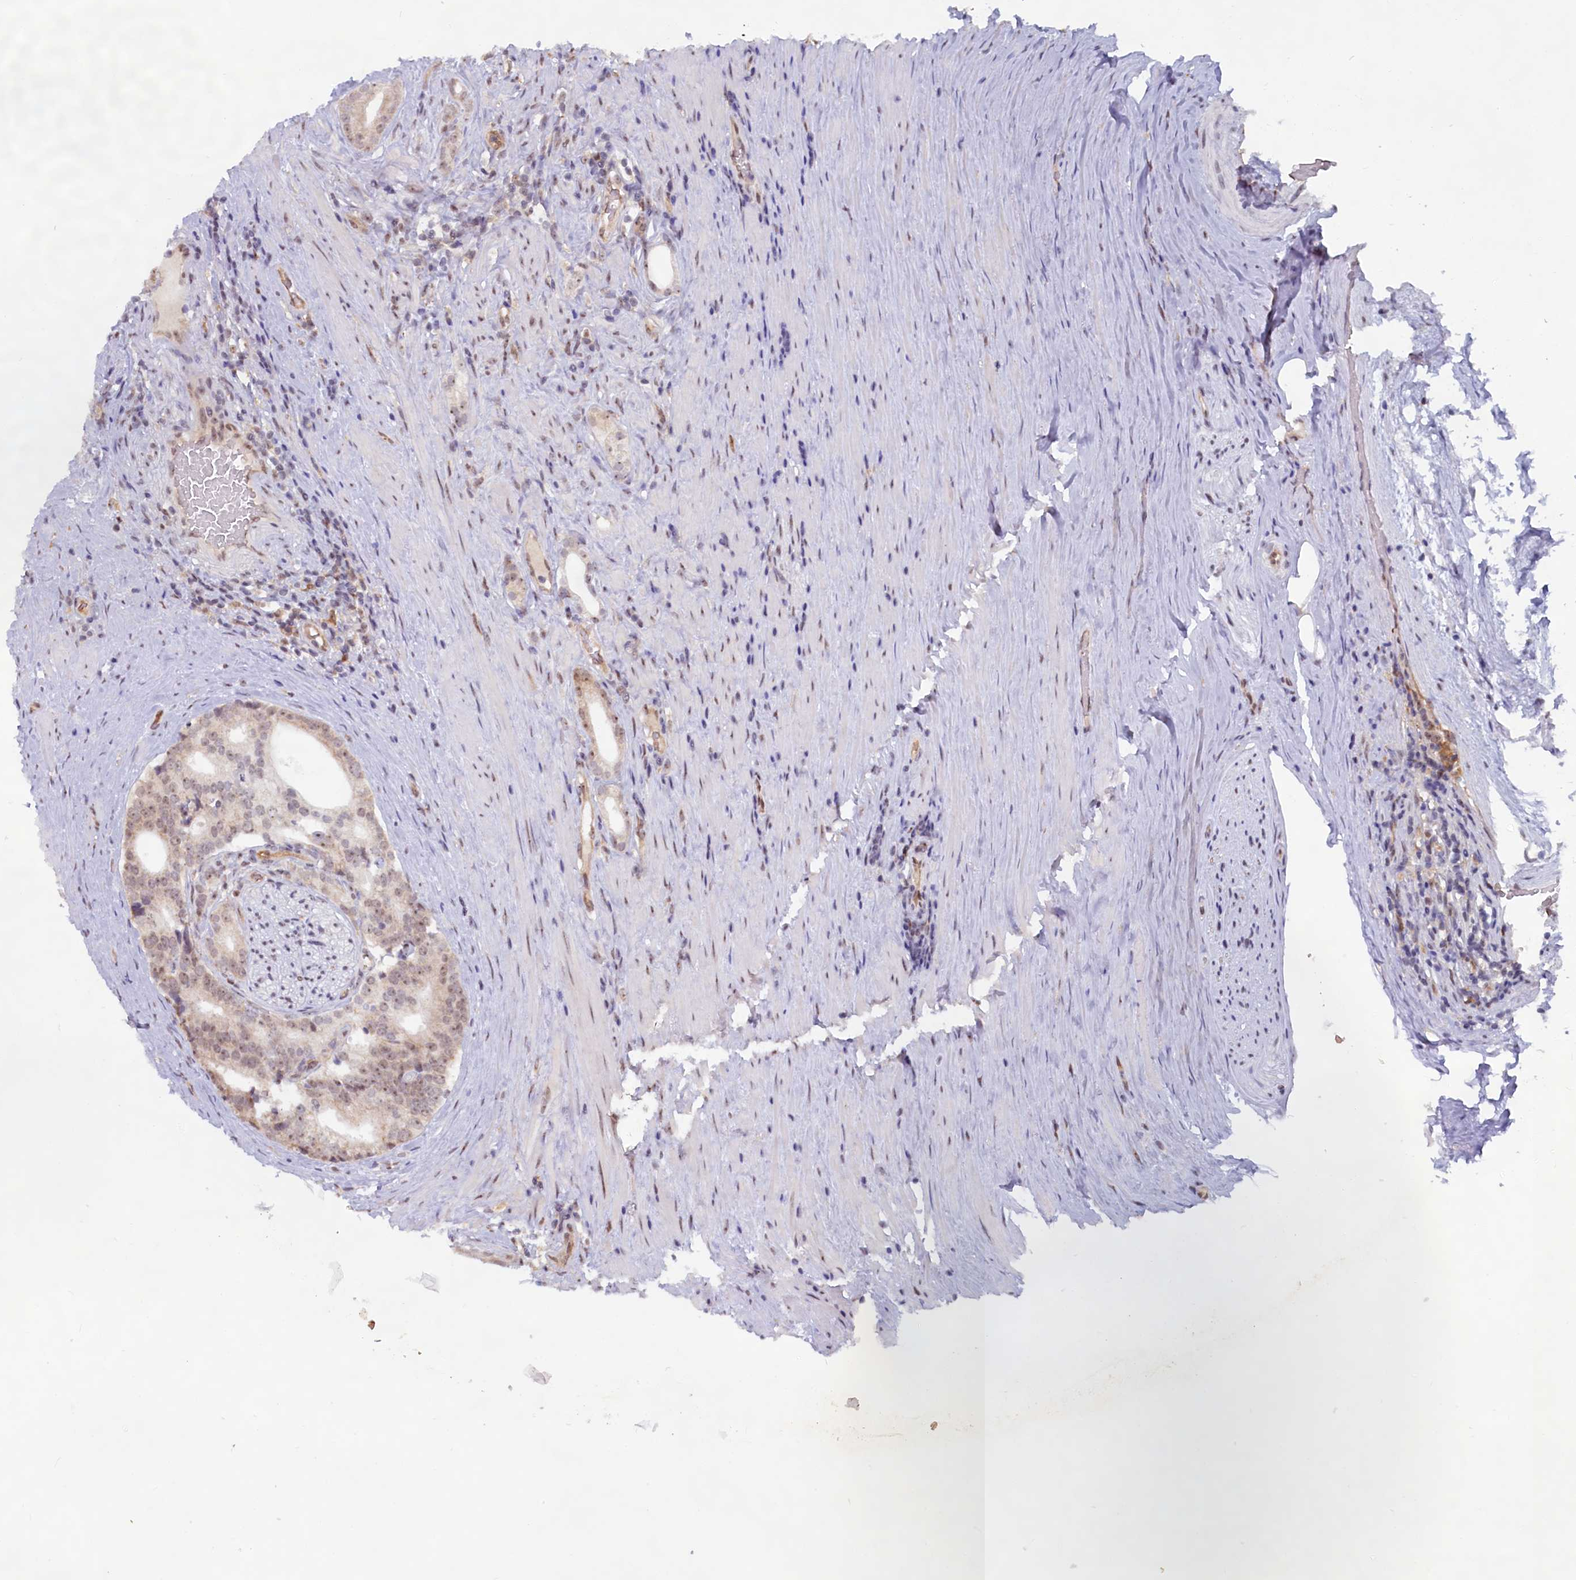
{"staining": {"intensity": "moderate", "quantity": "<25%", "location": "nuclear"}, "tissue": "prostate cancer", "cell_type": "Tumor cells", "image_type": "cancer", "snomed": [{"axis": "morphology", "description": "Adenocarcinoma, Low grade"}, {"axis": "topography", "description": "Prostate"}], "caption": "DAB (3,3'-diaminobenzidine) immunohistochemical staining of human prostate cancer (low-grade adenocarcinoma) exhibits moderate nuclear protein expression in approximately <25% of tumor cells.", "gene": "C1D", "patient": {"sex": "male", "age": 71}}